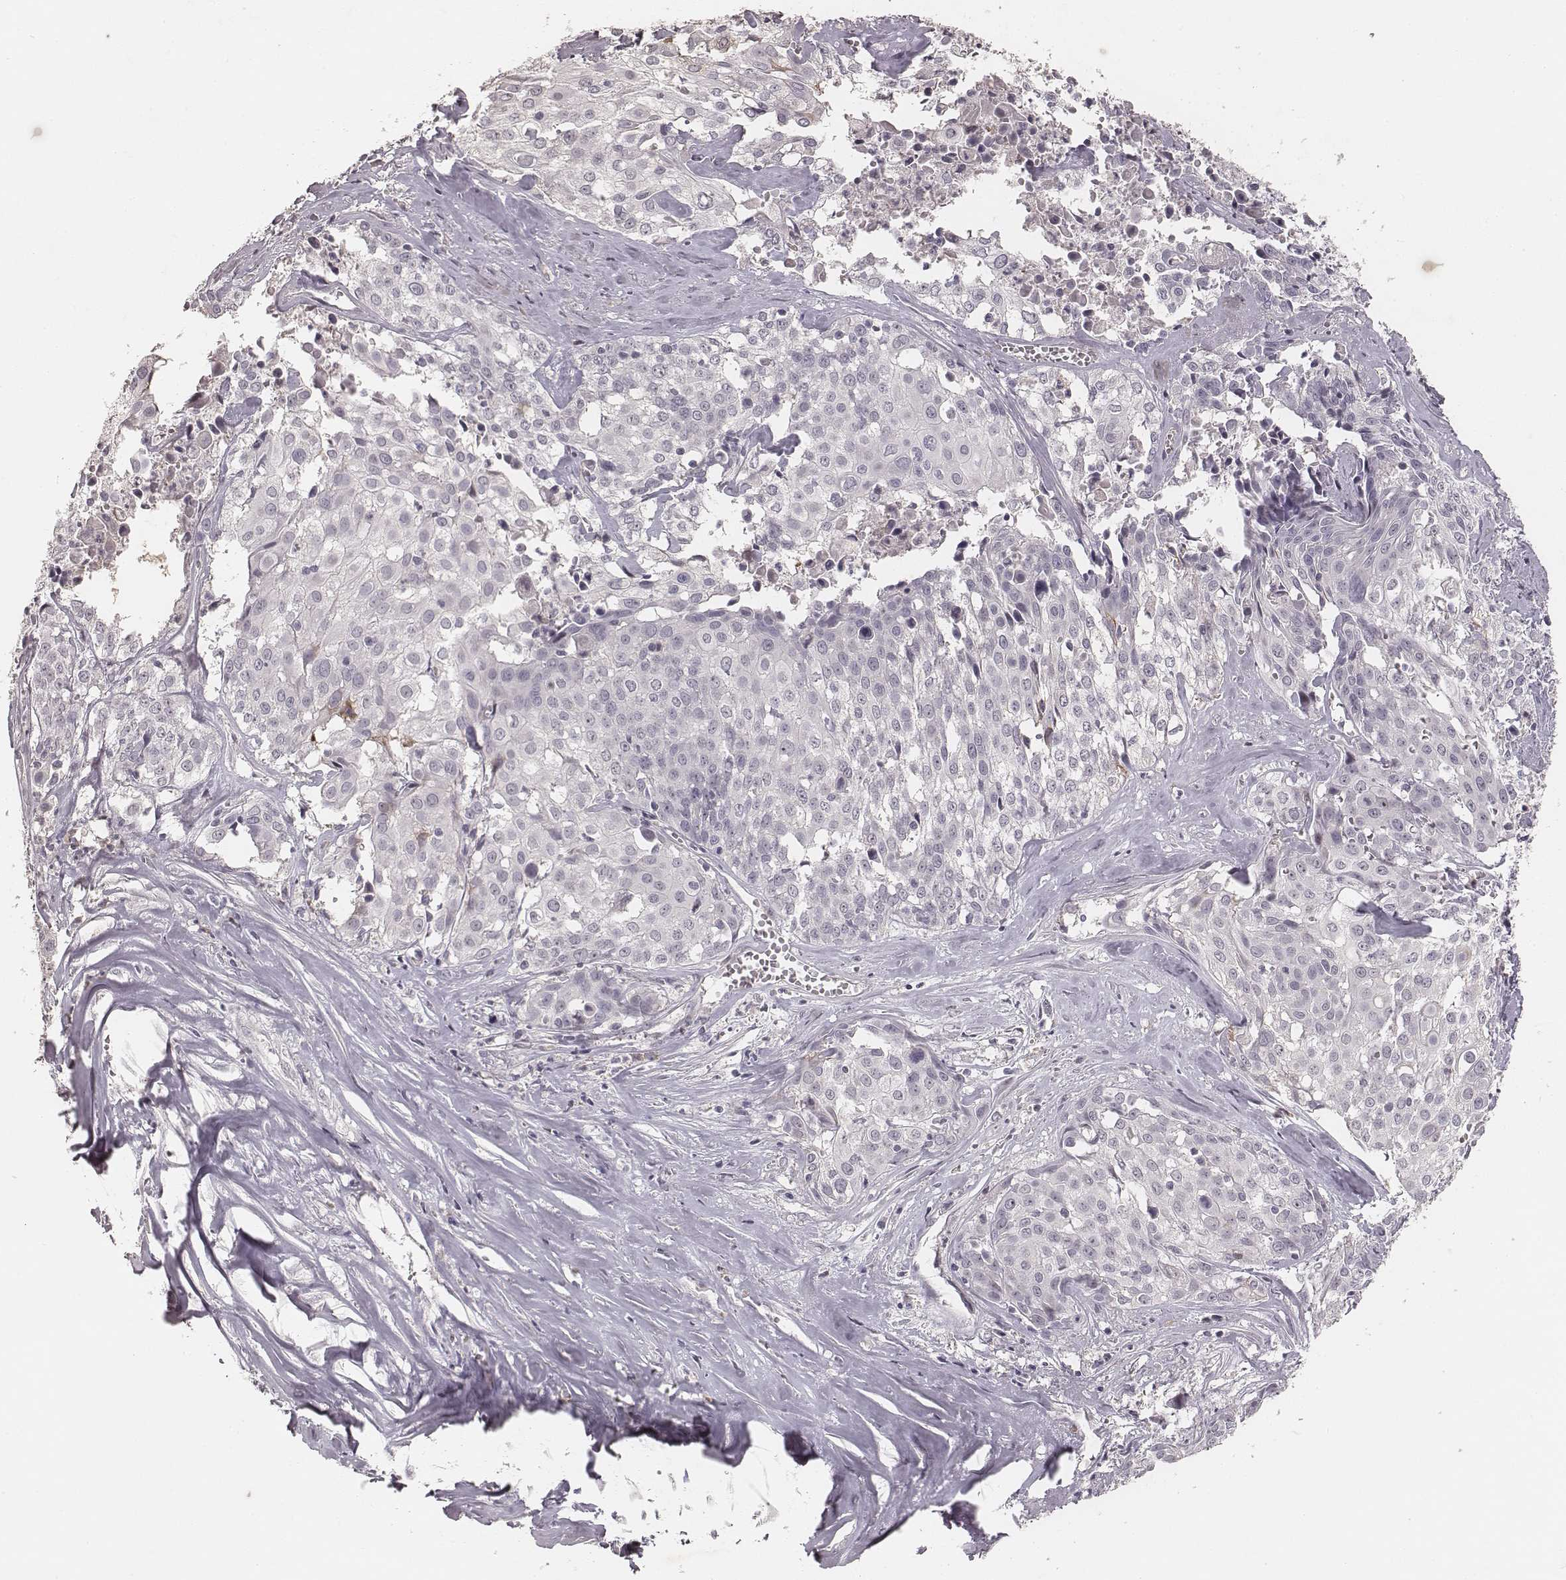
{"staining": {"intensity": "negative", "quantity": "none", "location": "none"}, "tissue": "cervical cancer", "cell_type": "Tumor cells", "image_type": "cancer", "snomed": [{"axis": "morphology", "description": "Squamous cell carcinoma, NOS"}, {"axis": "topography", "description": "Cervix"}], "caption": "This is an immunohistochemistry image of human squamous cell carcinoma (cervical). There is no expression in tumor cells.", "gene": "MADCAM1", "patient": {"sex": "female", "age": 39}}